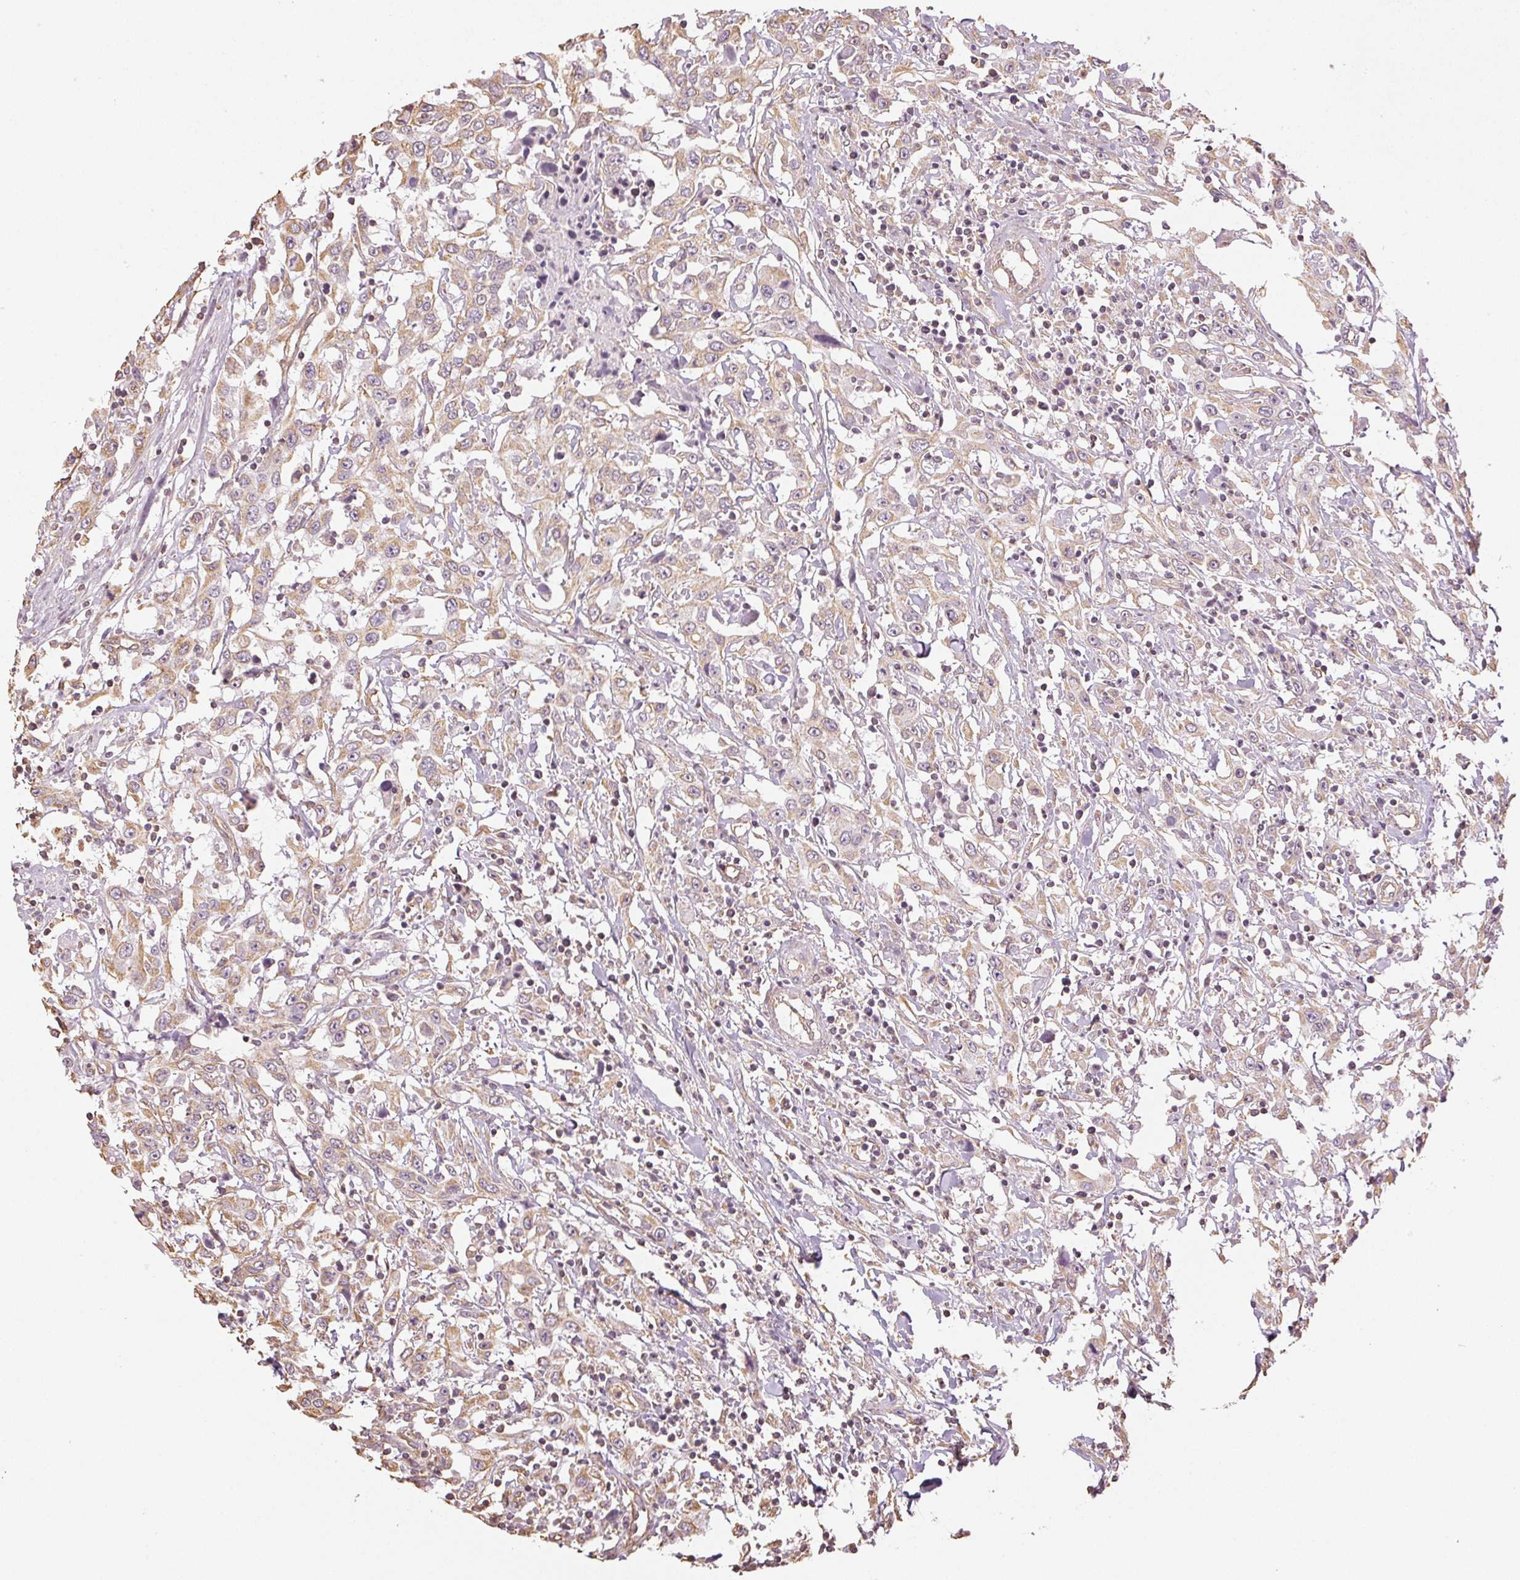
{"staining": {"intensity": "weak", "quantity": ">75%", "location": "cytoplasmic/membranous"}, "tissue": "urothelial cancer", "cell_type": "Tumor cells", "image_type": "cancer", "snomed": [{"axis": "morphology", "description": "Urothelial carcinoma, High grade"}, {"axis": "topography", "description": "Urinary bladder"}], "caption": "Tumor cells reveal low levels of weak cytoplasmic/membranous staining in approximately >75% of cells in human high-grade urothelial carcinoma.", "gene": "COL7A1", "patient": {"sex": "male", "age": 61}}